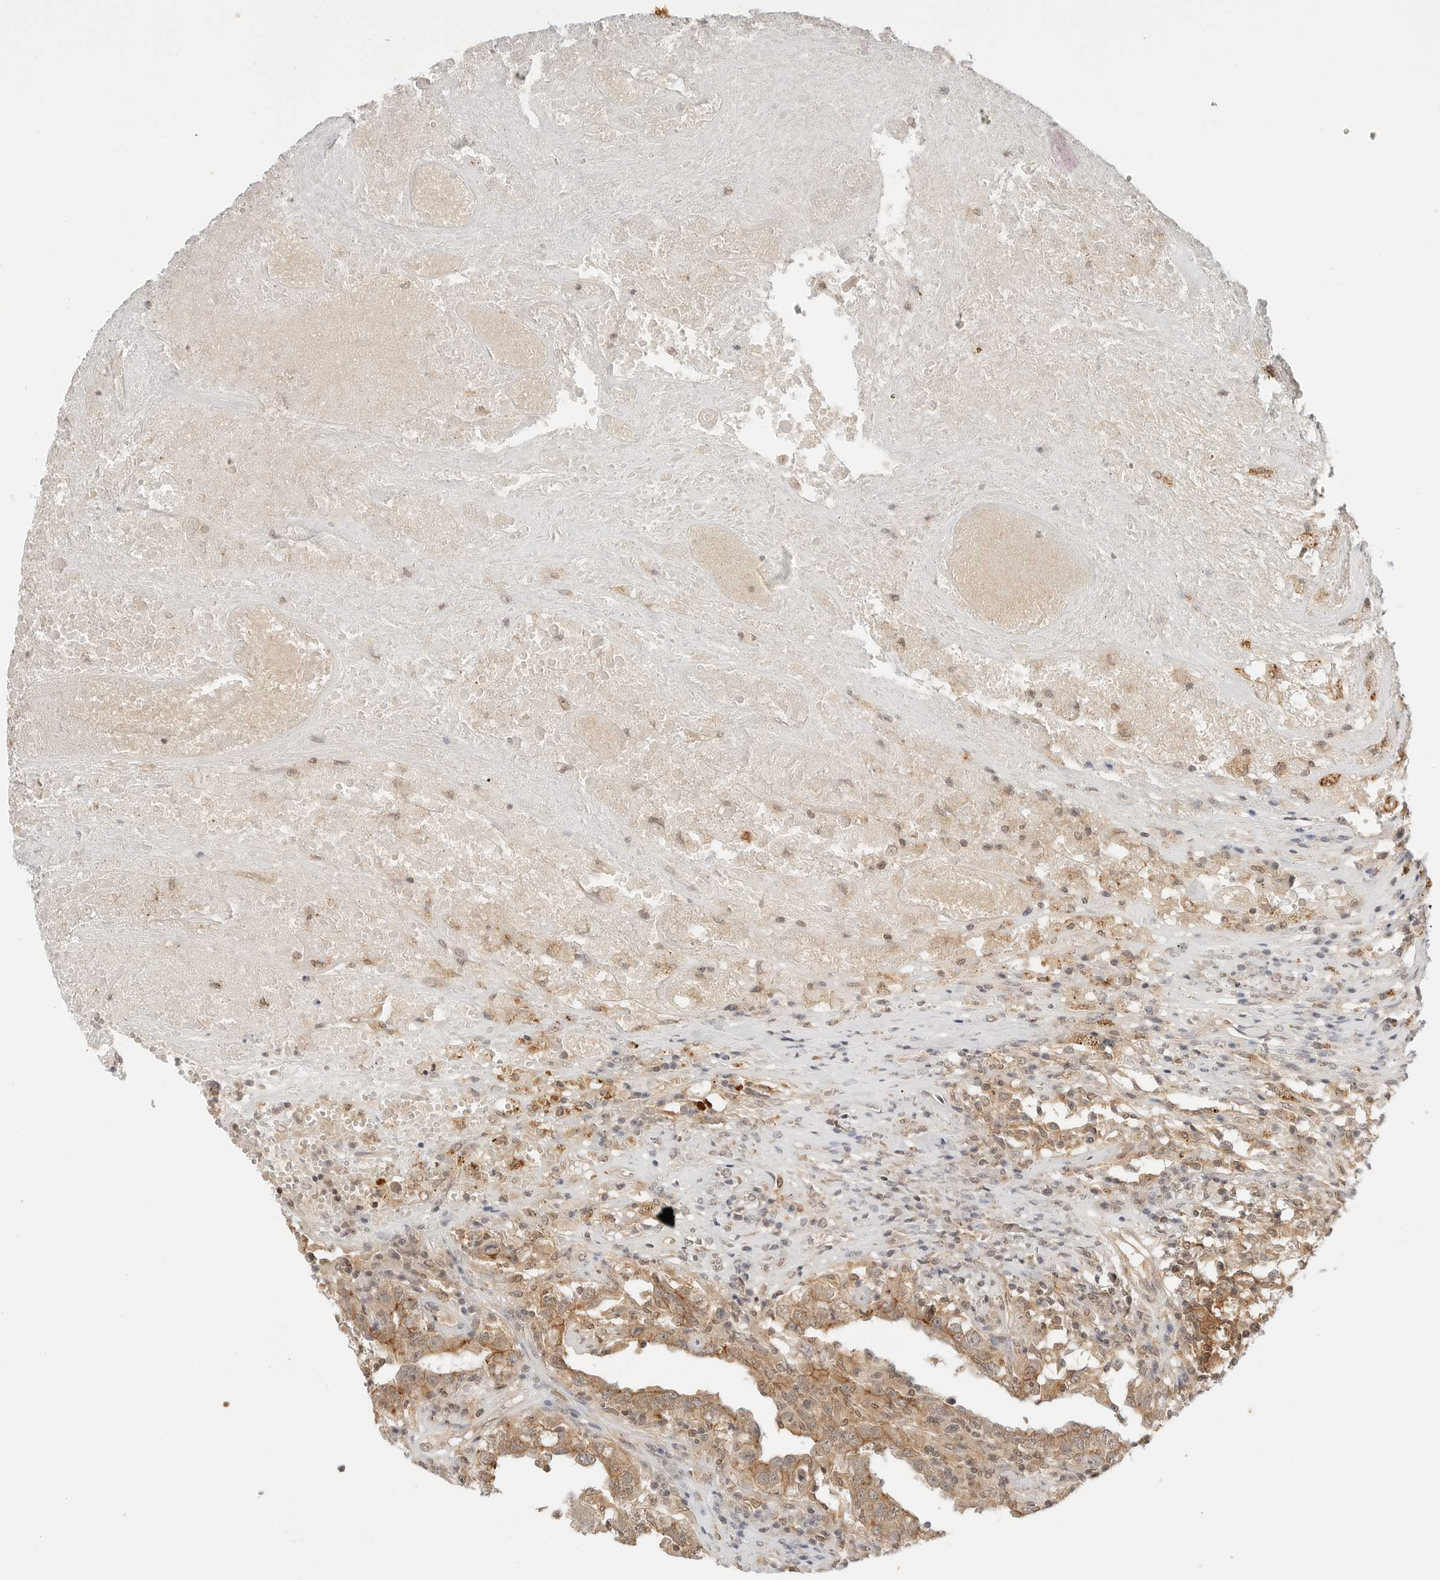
{"staining": {"intensity": "moderate", "quantity": ">75%", "location": "cytoplasmic/membranous"}, "tissue": "testis cancer", "cell_type": "Tumor cells", "image_type": "cancer", "snomed": [{"axis": "morphology", "description": "Carcinoma, Embryonal, NOS"}, {"axis": "topography", "description": "Testis"}], "caption": "Immunohistochemistry (IHC) staining of embryonal carcinoma (testis), which shows medium levels of moderate cytoplasmic/membranous expression in about >75% of tumor cells indicating moderate cytoplasmic/membranous protein staining. The staining was performed using DAB (3,3'-diaminobenzidine) (brown) for protein detection and nuclei were counterstained in hematoxylin (blue).", "gene": "EPHA1", "patient": {"sex": "male", "age": 26}}